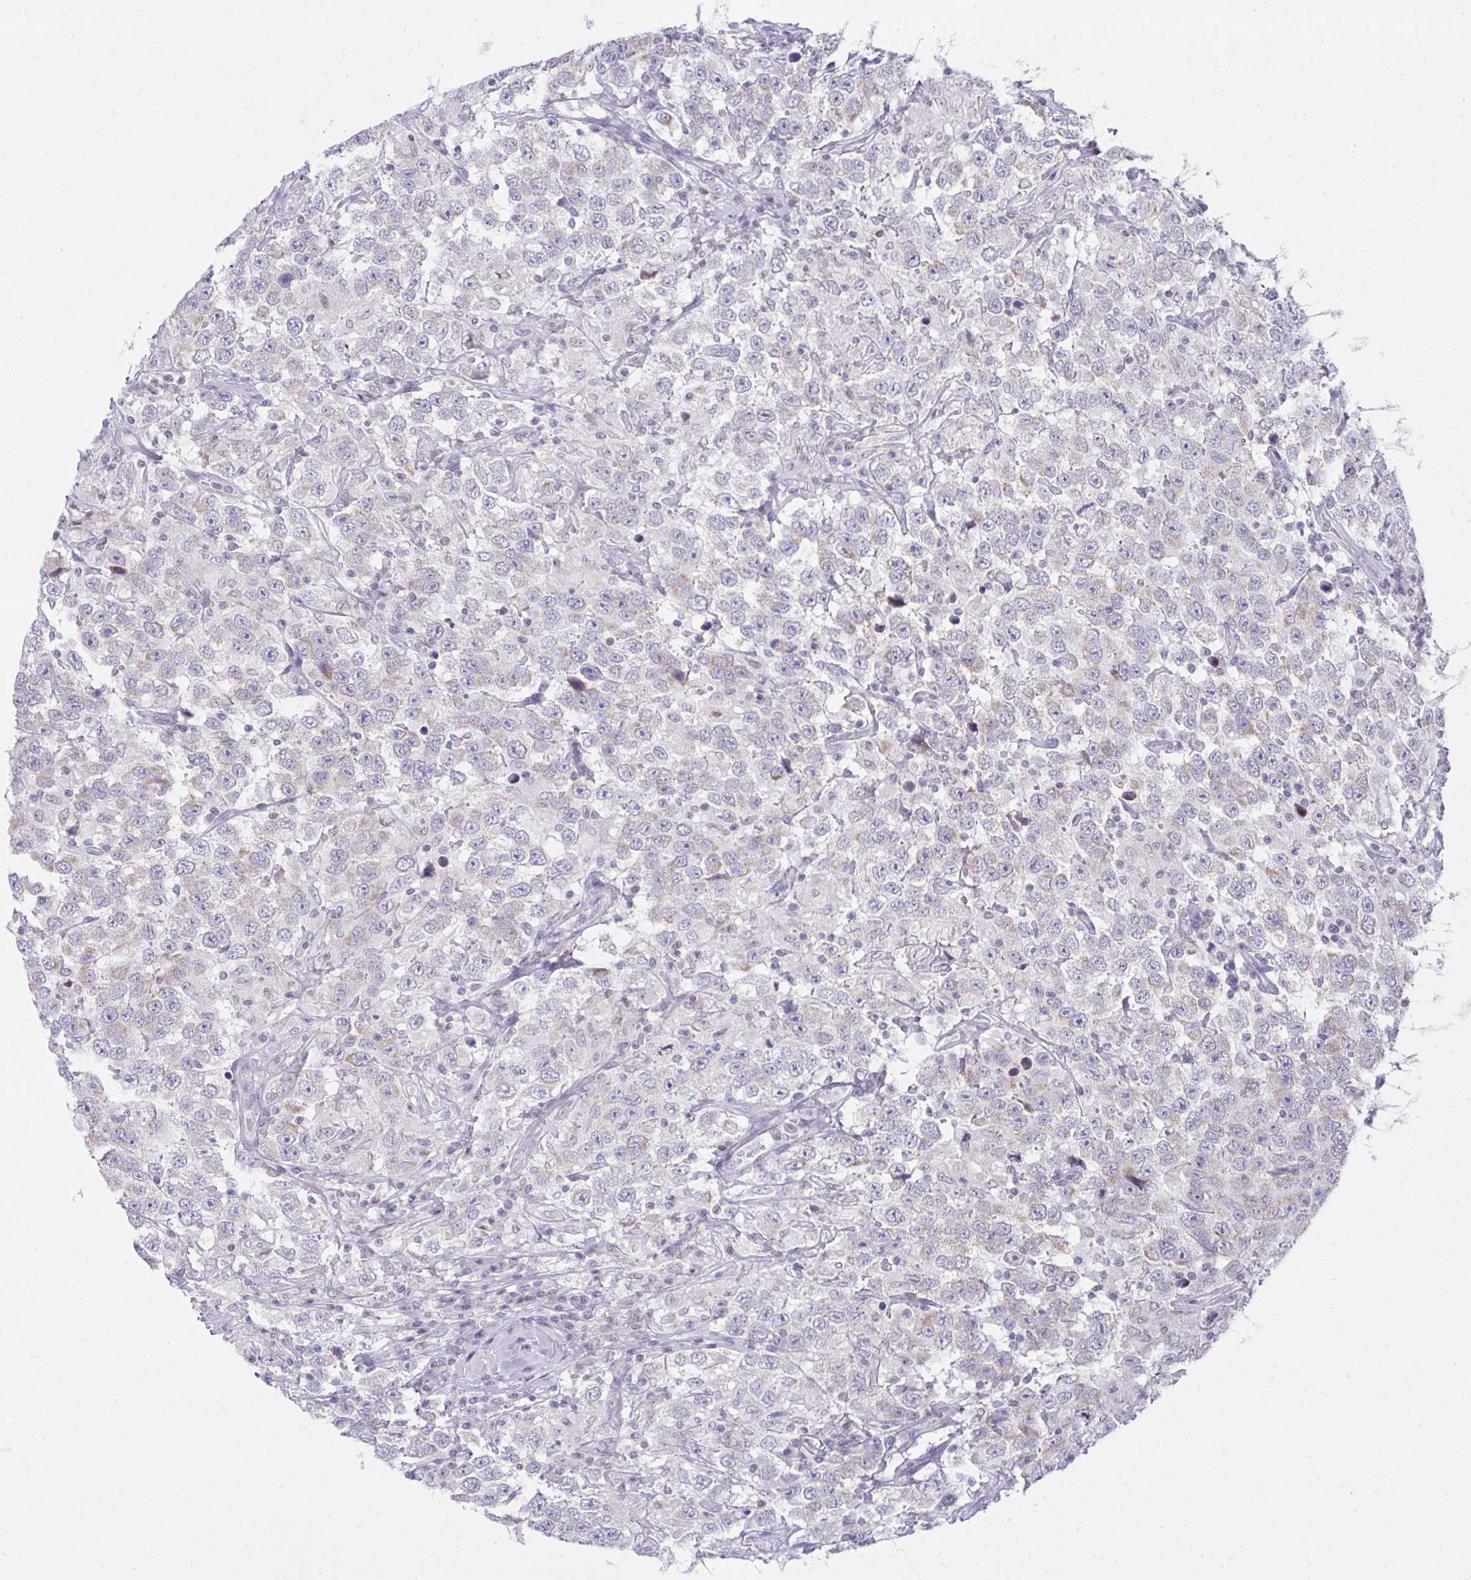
{"staining": {"intensity": "weak", "quantity": "<25%", "location": "cytoplasmic/membranous"}, "tissue": "testis cancer", "cell_type": "Tumor cells", "image_type": "cancer", "snomed": [{"axis": "morphology", "description": "Seminoma, NOS"}, {"axis": "topography", "description": "Testis"}], "caption": "Histopathology image shows no significant protein expression in tumor cells of seminoma (testis).", "gene": "OR7A5", "patient": {"sex": "male", "age": 41}}